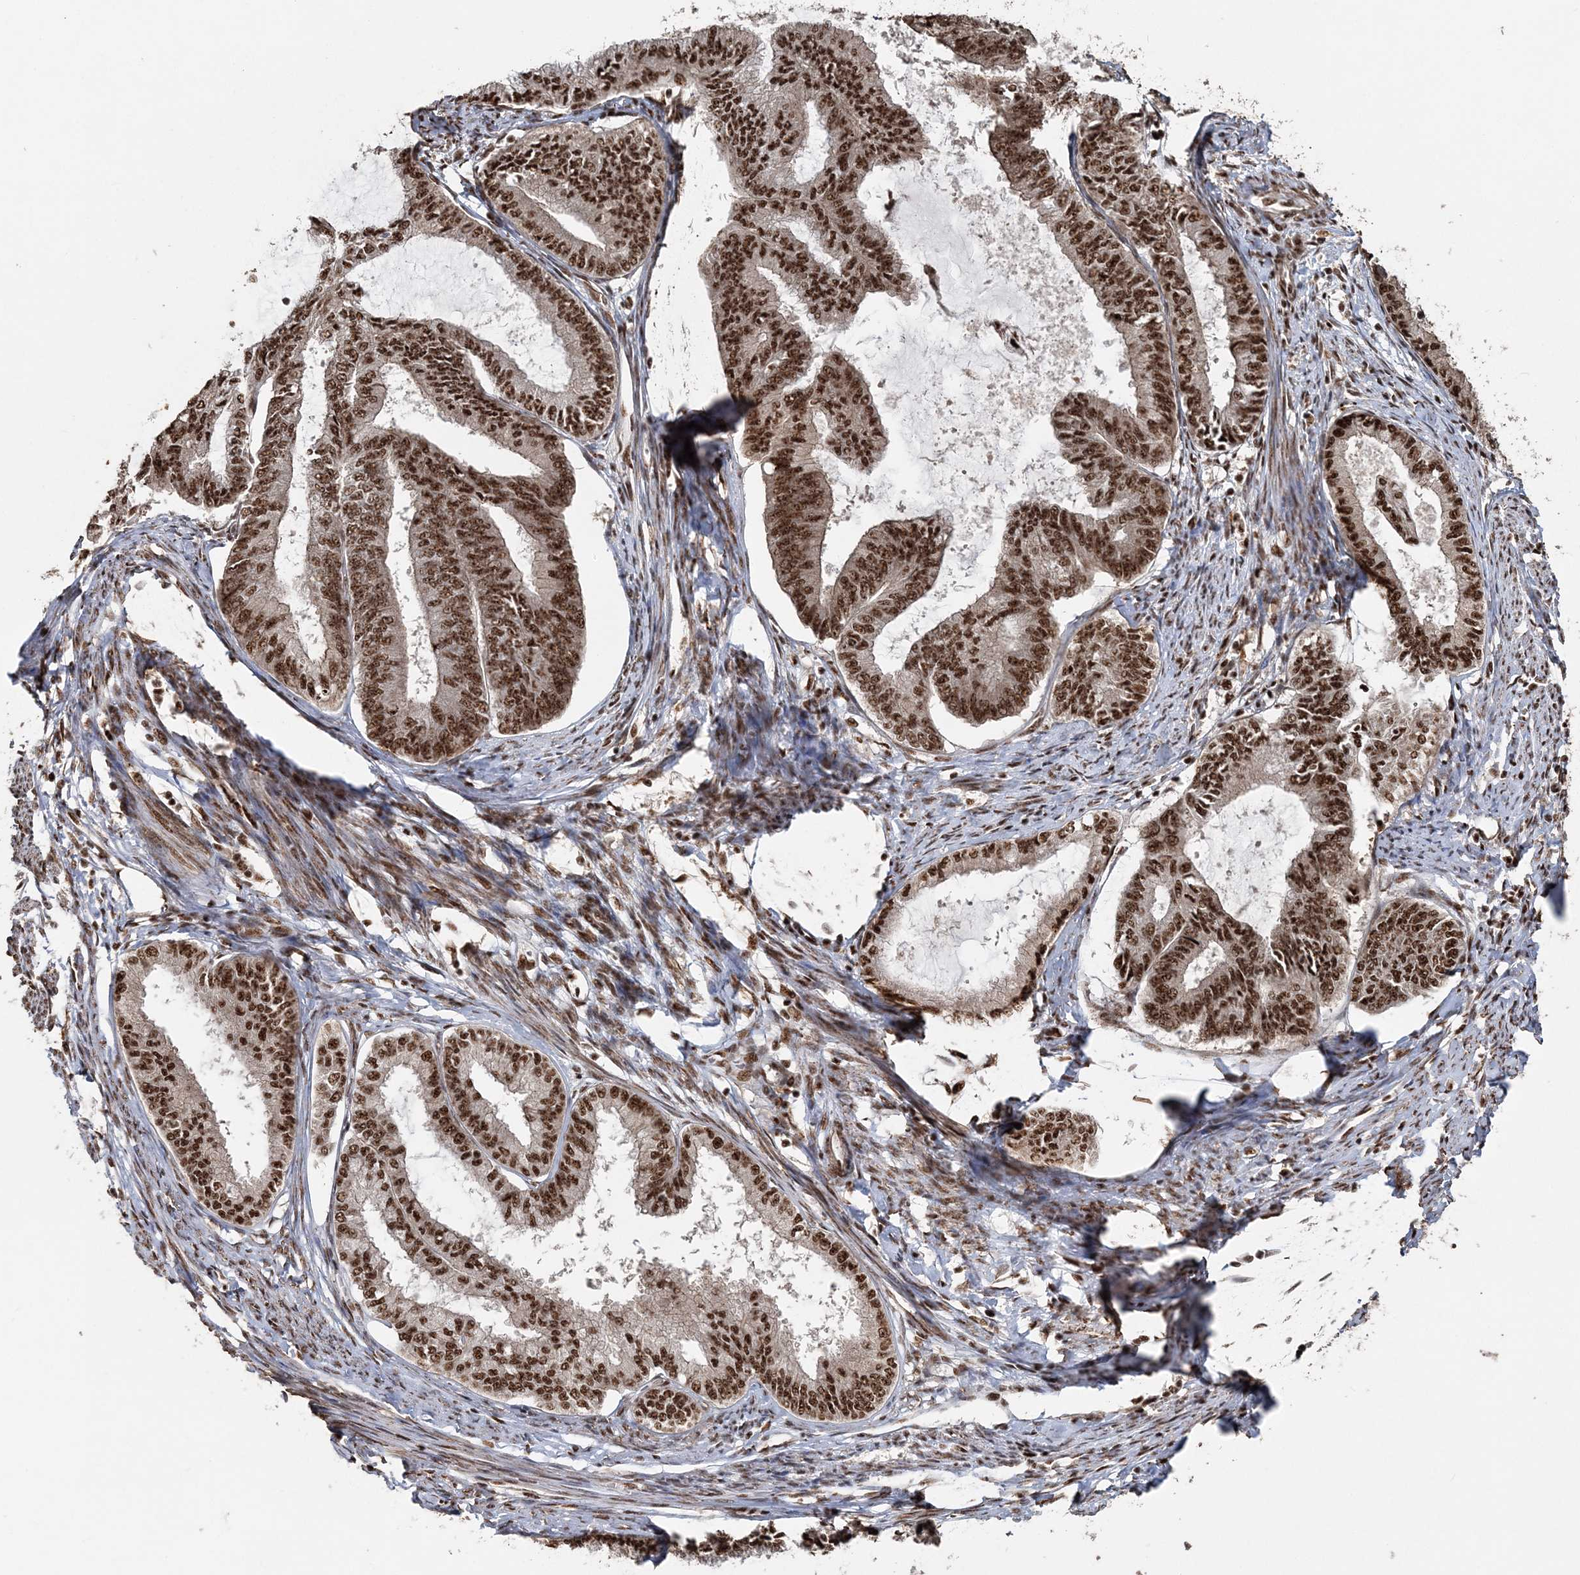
{"staining": {"intensity": "strong", "quantity": ">75%", "location": "nuclear"}, "tissue": "endometrial cancer", "cell_type": "Tumor cells", "image_type": "cancer", "snomed": [{"axis": "morphology", "description": "Adenocarcinoma, NOS"}, {"axis": "topography", "description": "Endometrium"}], "caption": "Tumor cells exhibit high levels of strong nuclear positivity in approximately >75% of cells in endometrial cancer (adenocarcinoma).", "gene": "EXOSC8", "patient": {"sex": "female", "age": 86}}